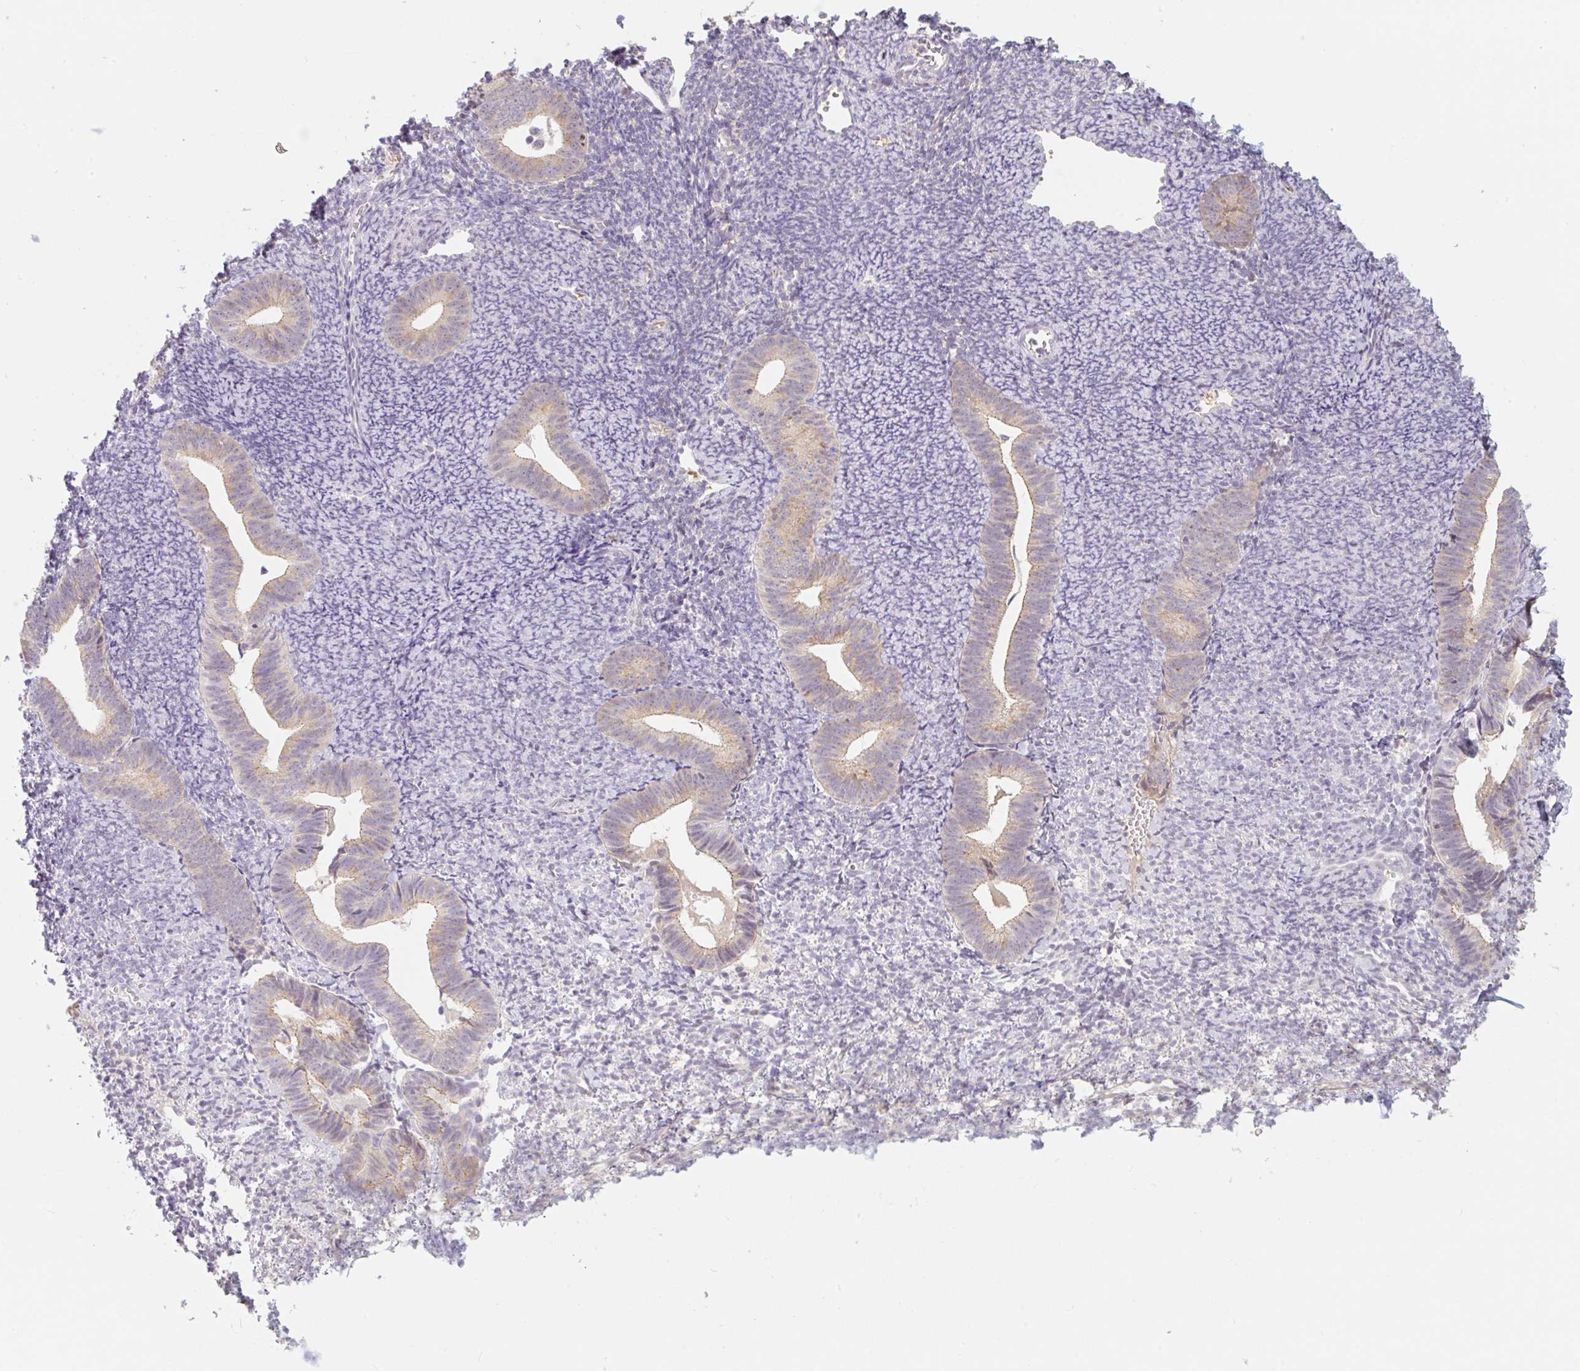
{"staining": {"intensity": "negative", "quantity": "none", "location": "none"}, "tissue": "endometrium", "cell_type": "Cells in endometrial stroma", "image_type": "normal", "snomed": [{"axis": "morphology", "description": "Normal tissue, NOS"}, {"axis": "topography", "description": "Endometrium"}], "caption": "DAB (3,3'-diaminobenzidine) immunohistochemical staining of unremarkable human endometrium shows no significant expression in cells in endometrial stroma. Nuclei are stained in blue.", "gene": "MIA2", "patient": {"sex": "female", "age": 39}}